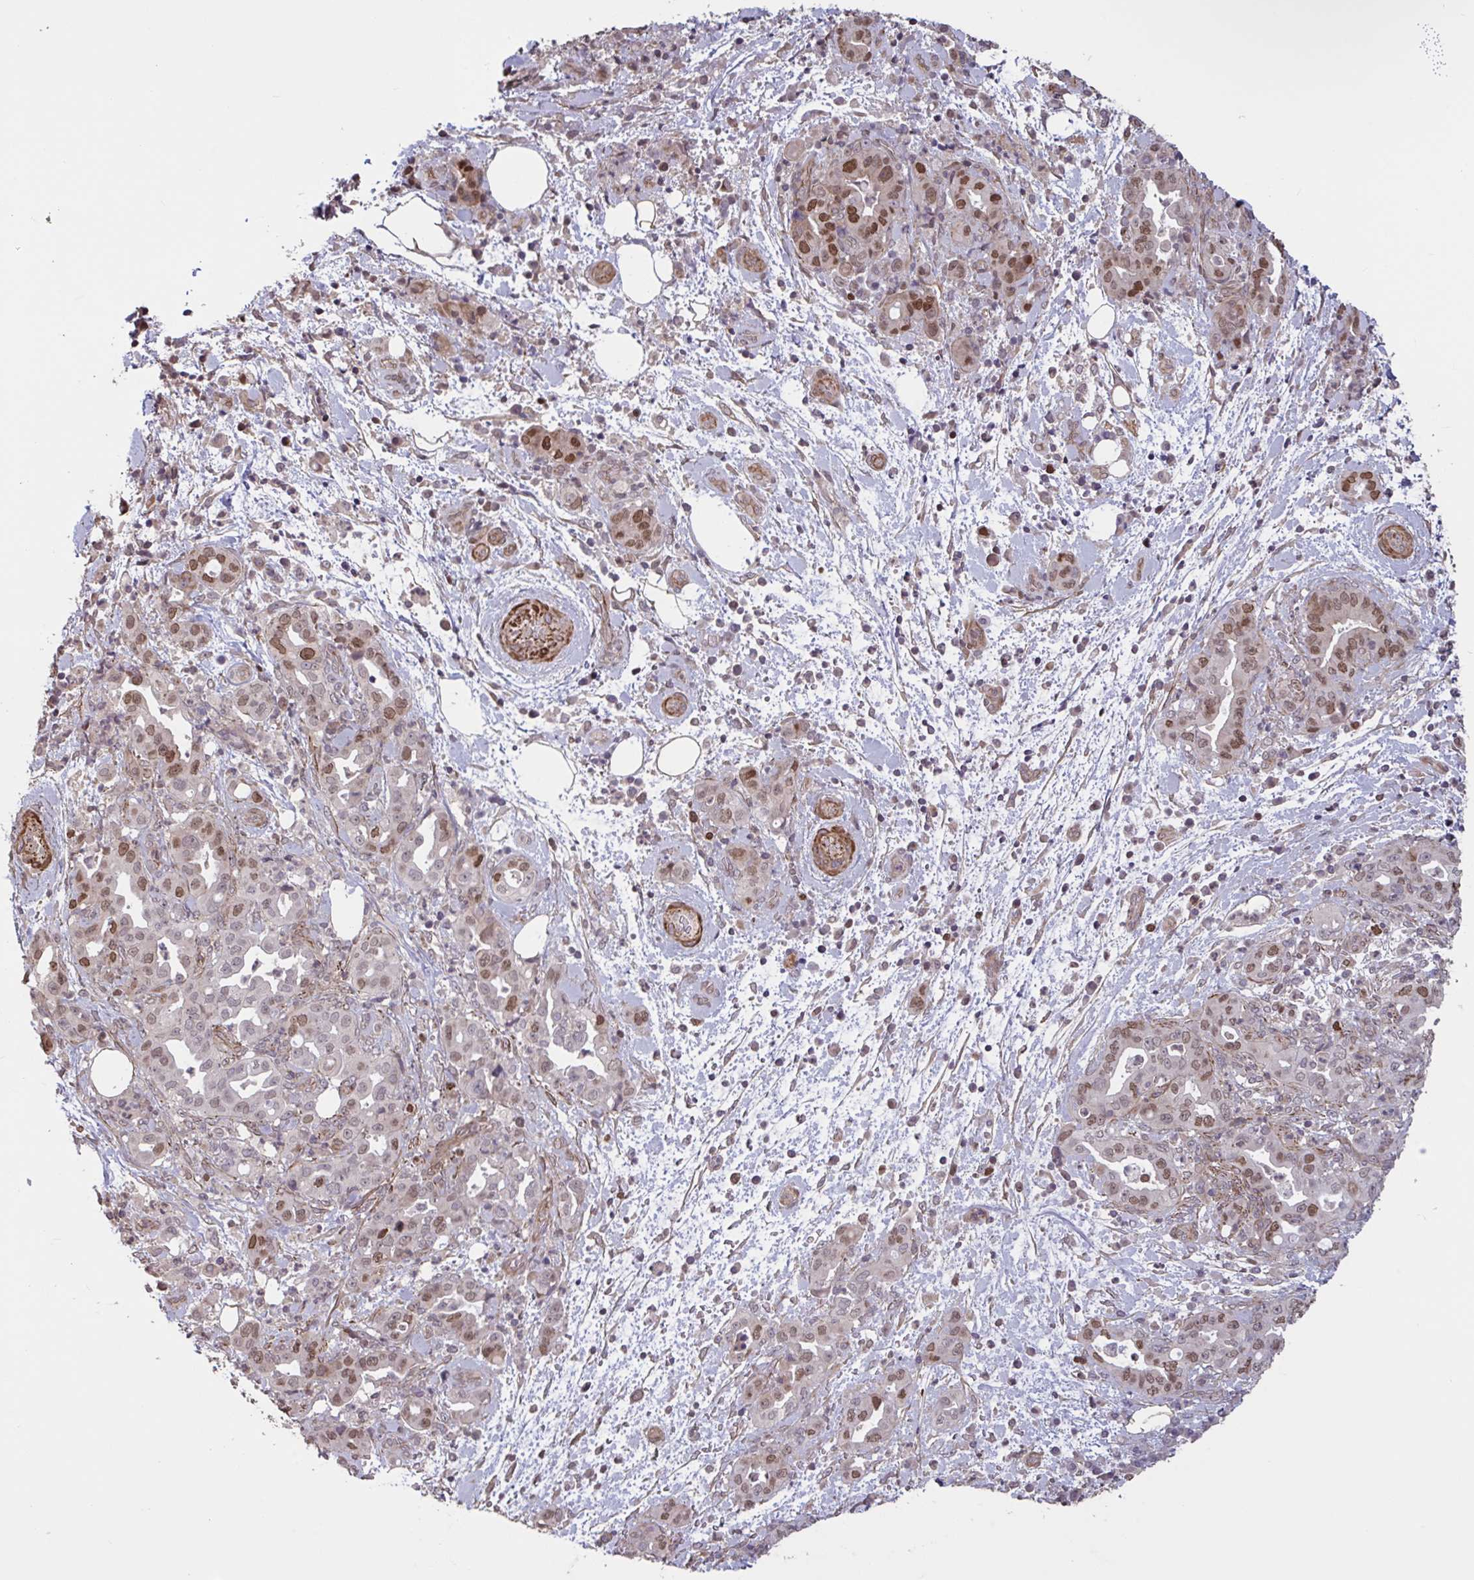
{"staining": {"intensity": "moderate", "quantity": "25%-75%", "location": "nuclear"}, "tissue": "pancreatic cancer", "cell_type": "Tumor cells", "image_type": "cancer", "snomed": [{"axis": "morphology", "description": "Normal tissue, NOS"}, {"axis": "morphology", "description": "Adenocarcinoma, NOS"}, {"axis": "topography", "description": "Lymph node"}, {"axis": "topography", "description": "Pancreas"}], "caption": "The micrograph exhibits immunohistochemical staining of pancreatic adenocarcinoma. There is moderate nuclear positivity is identified in about 25%-75% of tumor cells.", "gene": "IPO5", "patient": {"sex": "female", "age": 67}}